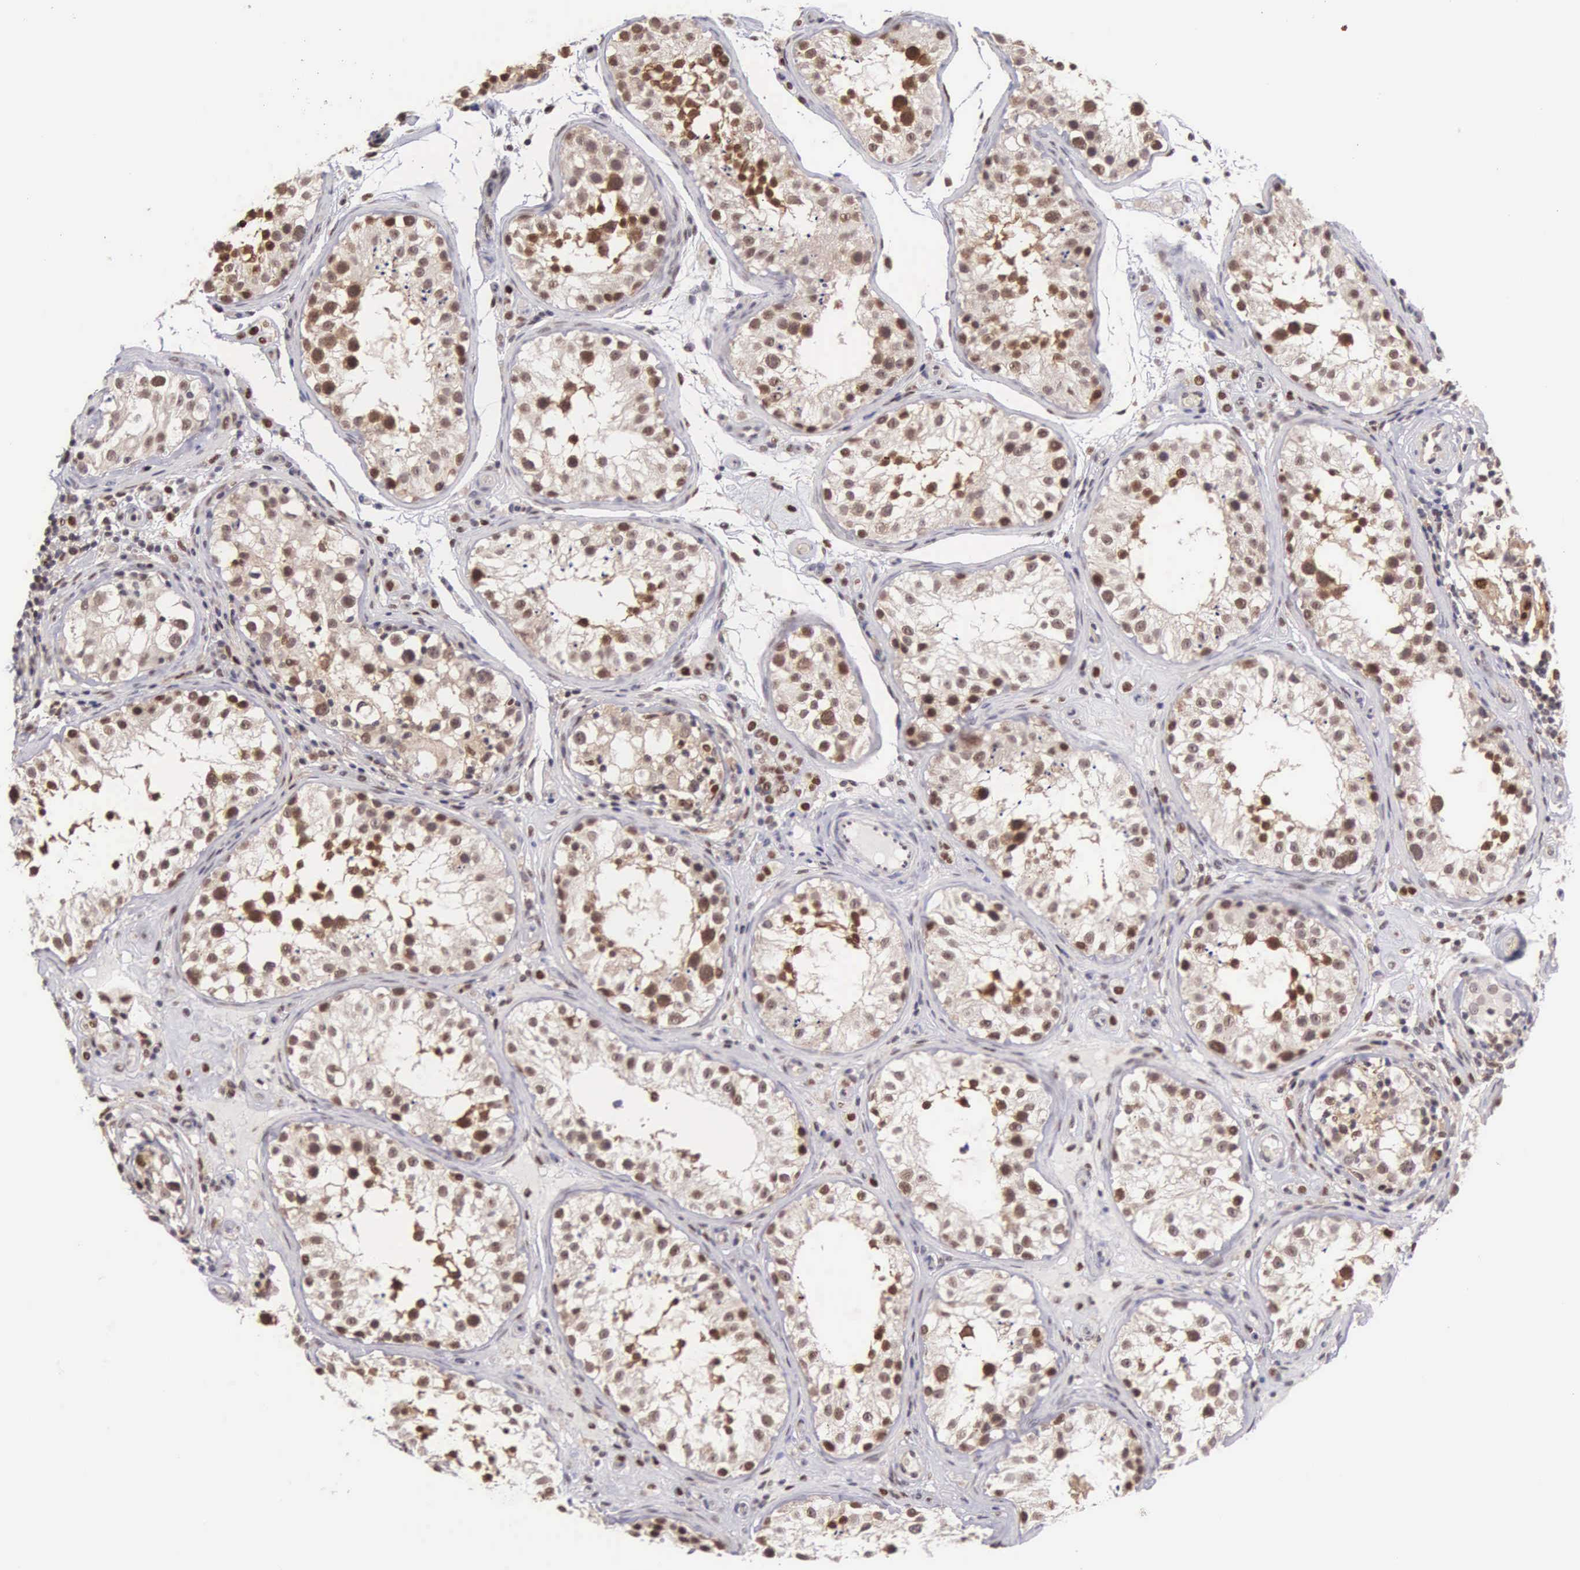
{"staining": {"intensity": "strong", "quantity": "25%-75%", "location": "nuclear"}, "tissue": "testis", "cell_type": "Cells in seminiferous ducts", "image_type": "normal", "snomed": [{"axis": "morphology", "description": "Normal tissue, NOS"}, {"axis": "topography", "description": "Testis"}], "caption": "Strong nuclear protein staining is appreciated in approximately 25%-75% of cells in seminiferous ducts in testis.", "gene": "GRK3", "patient": {"sex": "male", "age": 24}}